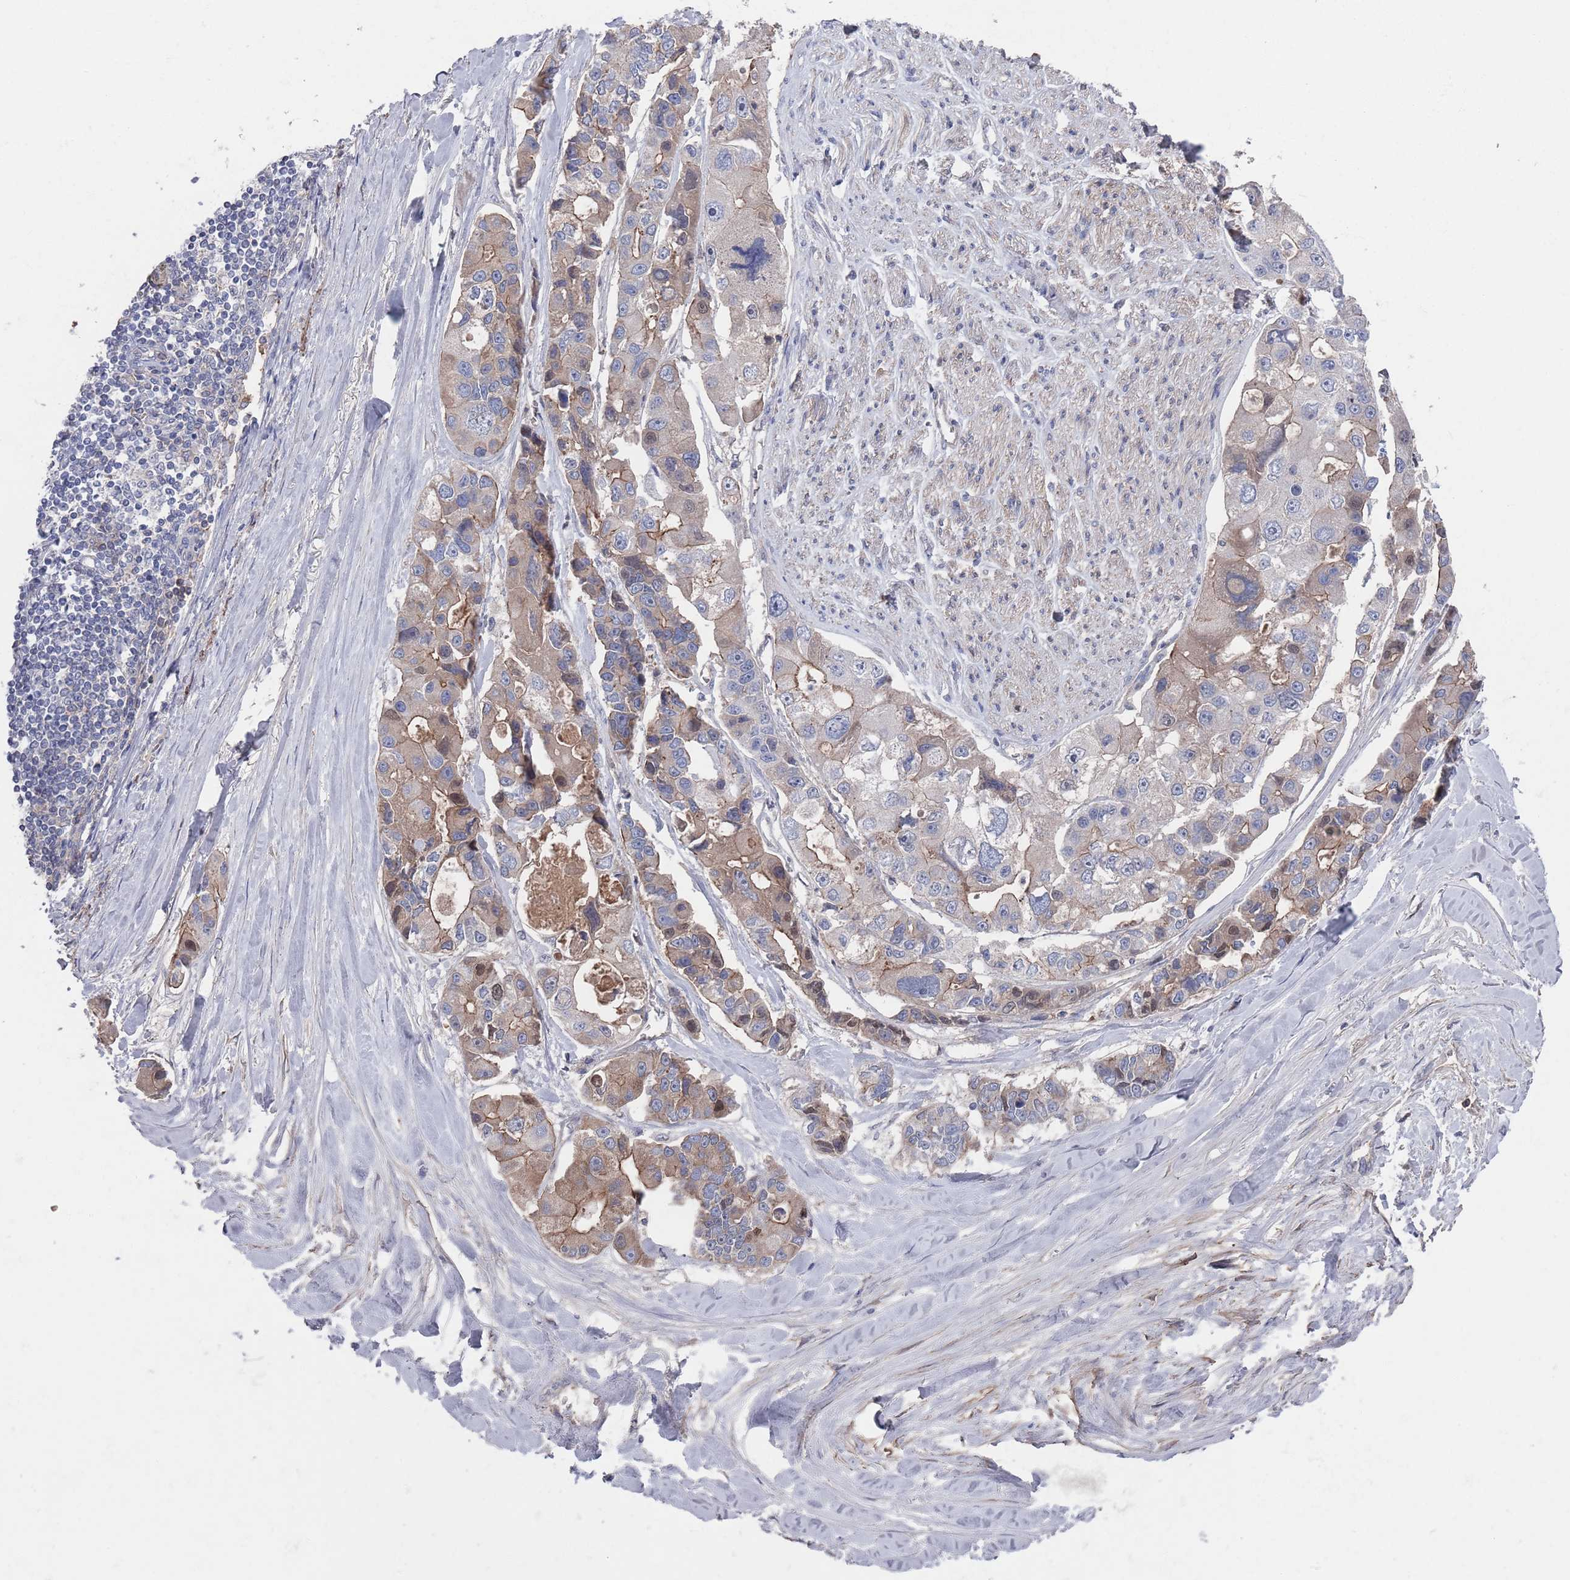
{"staining": {"intensity": "weak", "quantity": "<25%", "location": "cytoplasmic/membranous"}, "tissue": "lung cancer", "cell_type": "Tumor cells", "image_type": "cancer", "snomed": [{"axis": "morphology", "description": "Adenocarcinoma, NOS"}, {"axis": "topography", "description": "Lung"}], "caption": "This is a histopathology image of immunohistochemistry (IHC) staining of lung cancer (adenocarcinoma), which shows no staining in tumor cells.", "gene": "PLEKHA4", "patient": {"sex": "female", "age": 54}}